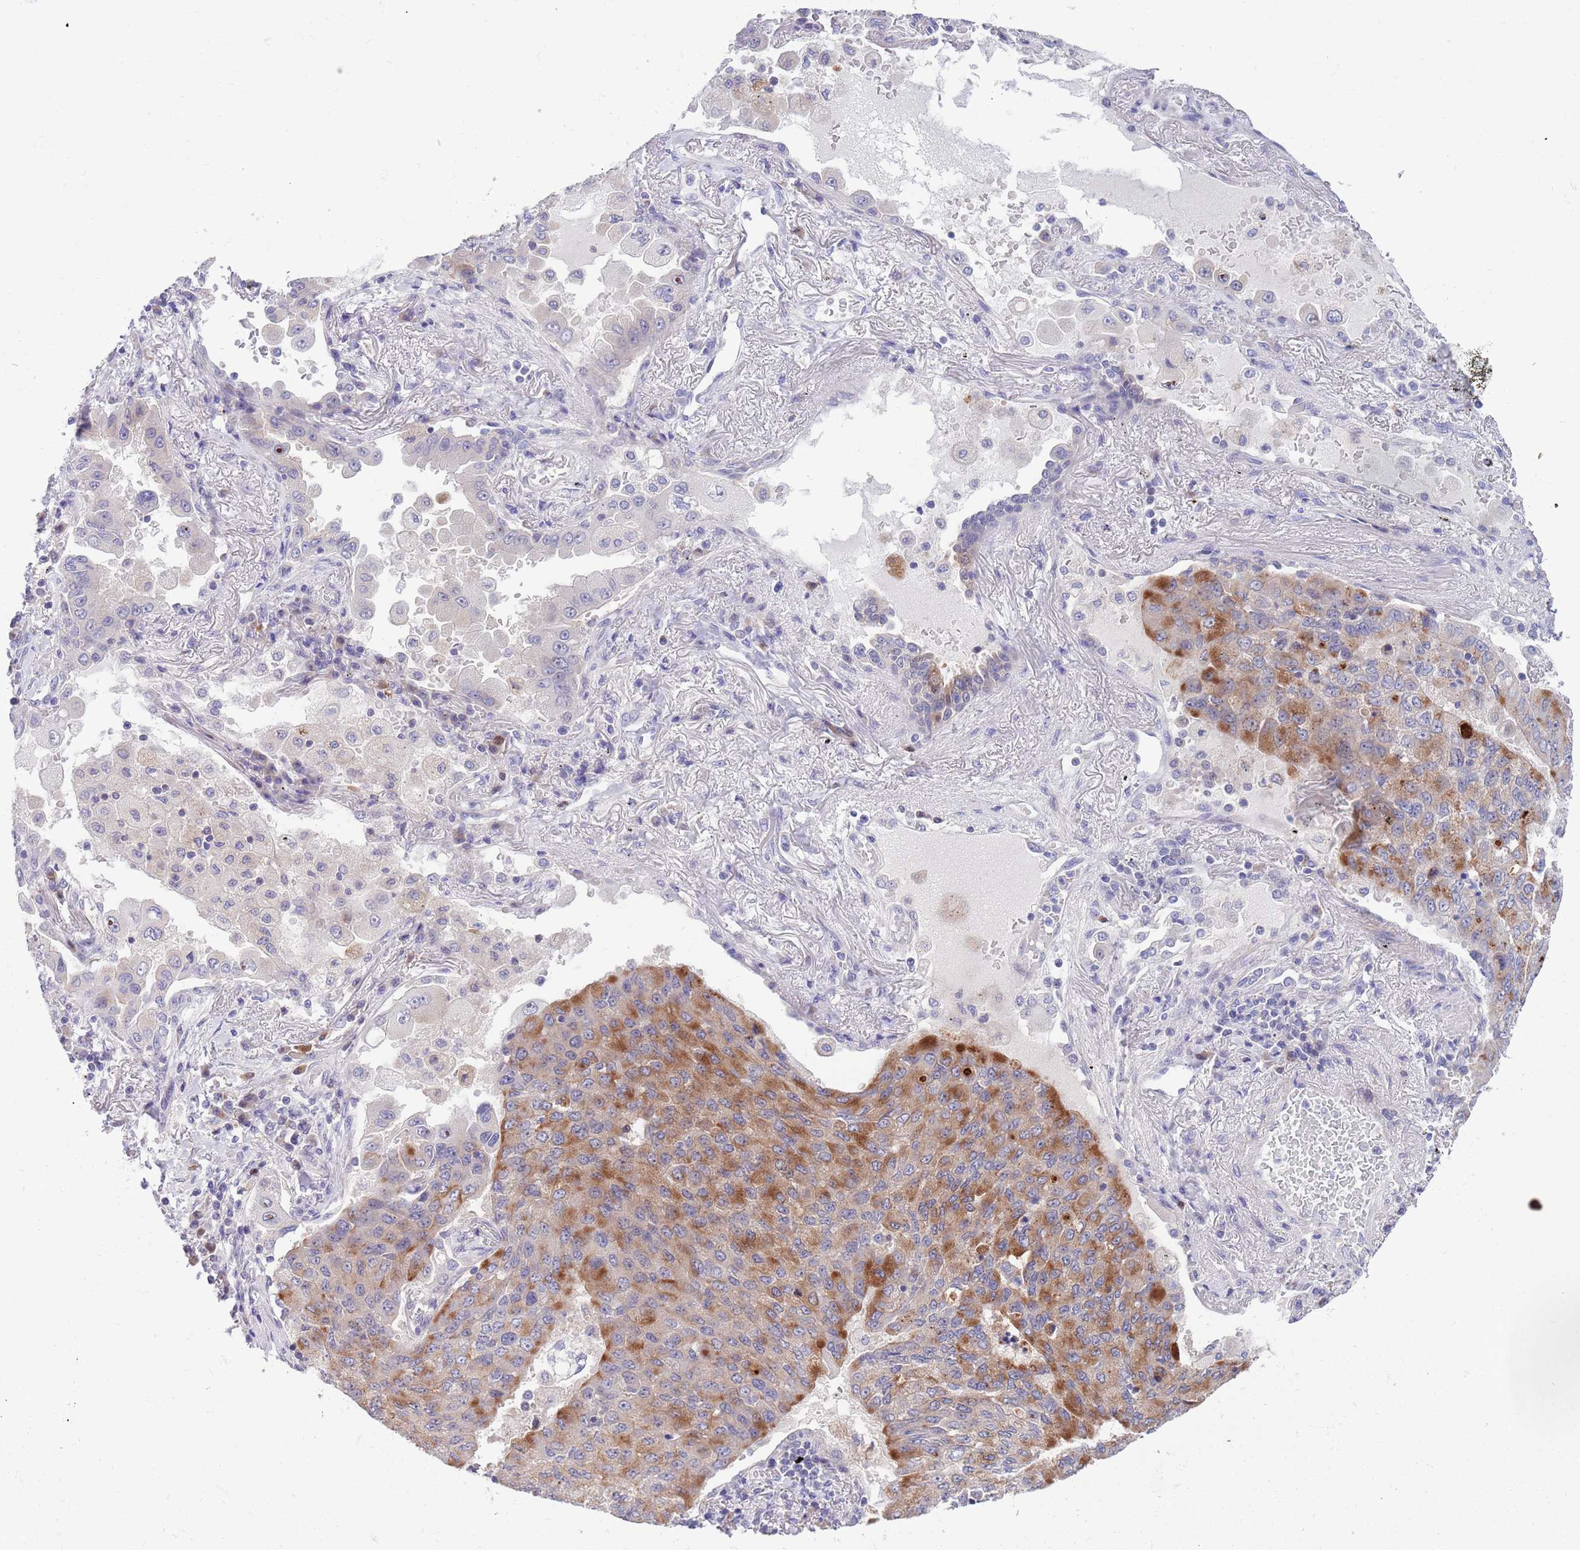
{"staining": {"intensity": "moderate", "quantity": ">75%", "location": "cytoplasmic/membranous"}, "tissue": "lung cancer", "cell_type": "Tumor cells", "image_type": "cancer", "snomed": [{"axis": "morphology", "description": "Squamous cell carcinoma, NOS"}, {"axis": "topography", "description": "Lung"}], "caption": "Immunohistochemical staining of human lung squamous cell carcinoma reveals medium levels of moderate cytoplasmic/membranous protein positivity in about >75% of tumor cells.", "gene": "KLHL29", "patient": {"sex": "male", "age": 74}}